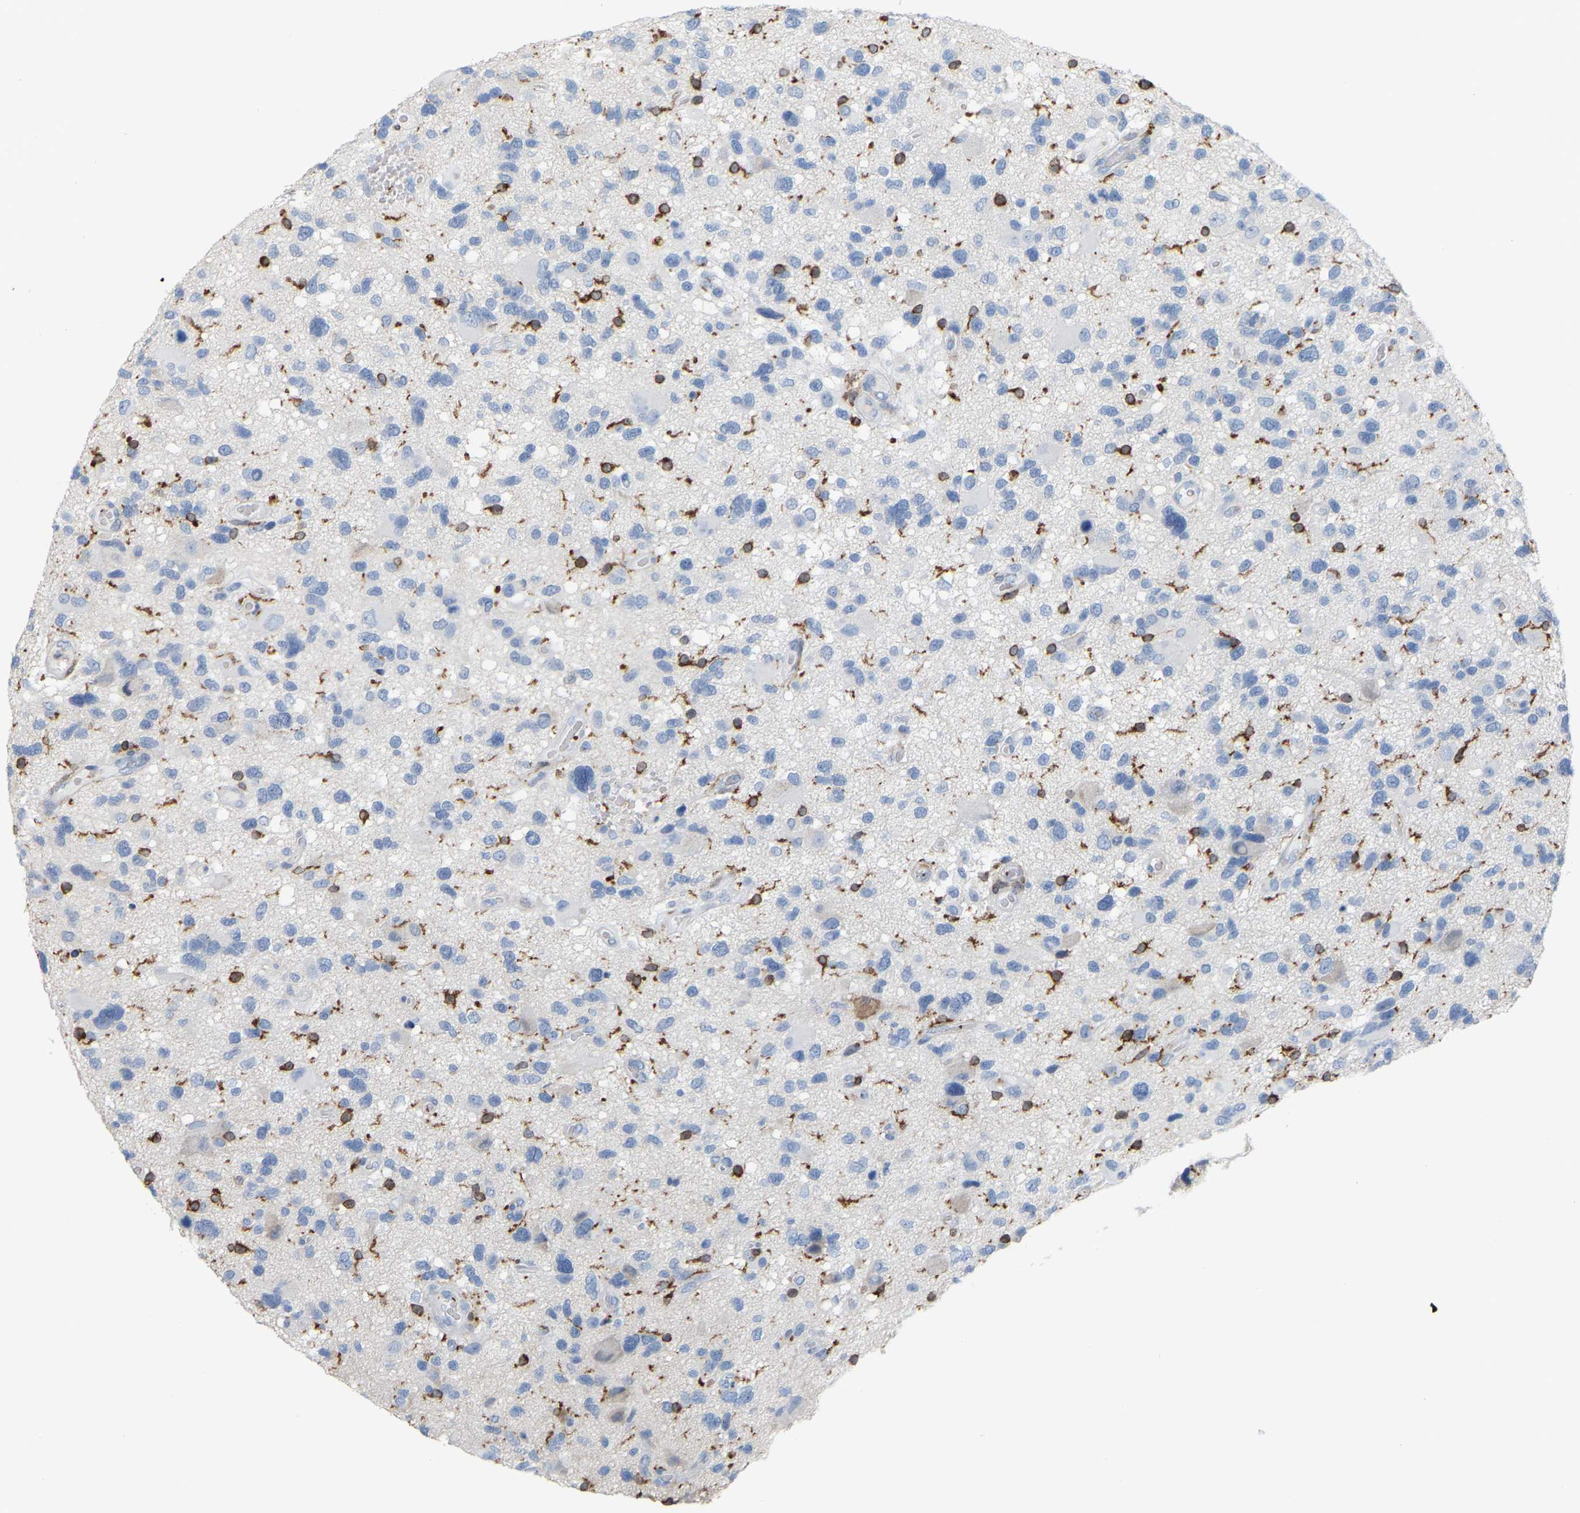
{"staining": {"intensity": "negative", "quantity": "none", "location": "none"}, "tissue": "glioma", "cell_type": "Tumor cells", "image_type": "cancer", "snomed": [{"axis": "morphology", "description": "Glioma, malignant, High grade"}, {"axis": "topography", "description": "Brain"}], "caption": "Tumor cells show no significant protein positivity in malignant glioma (high-grade).", "gene": "PTGS1", "patient": {"sex": "male", "age": 33}}